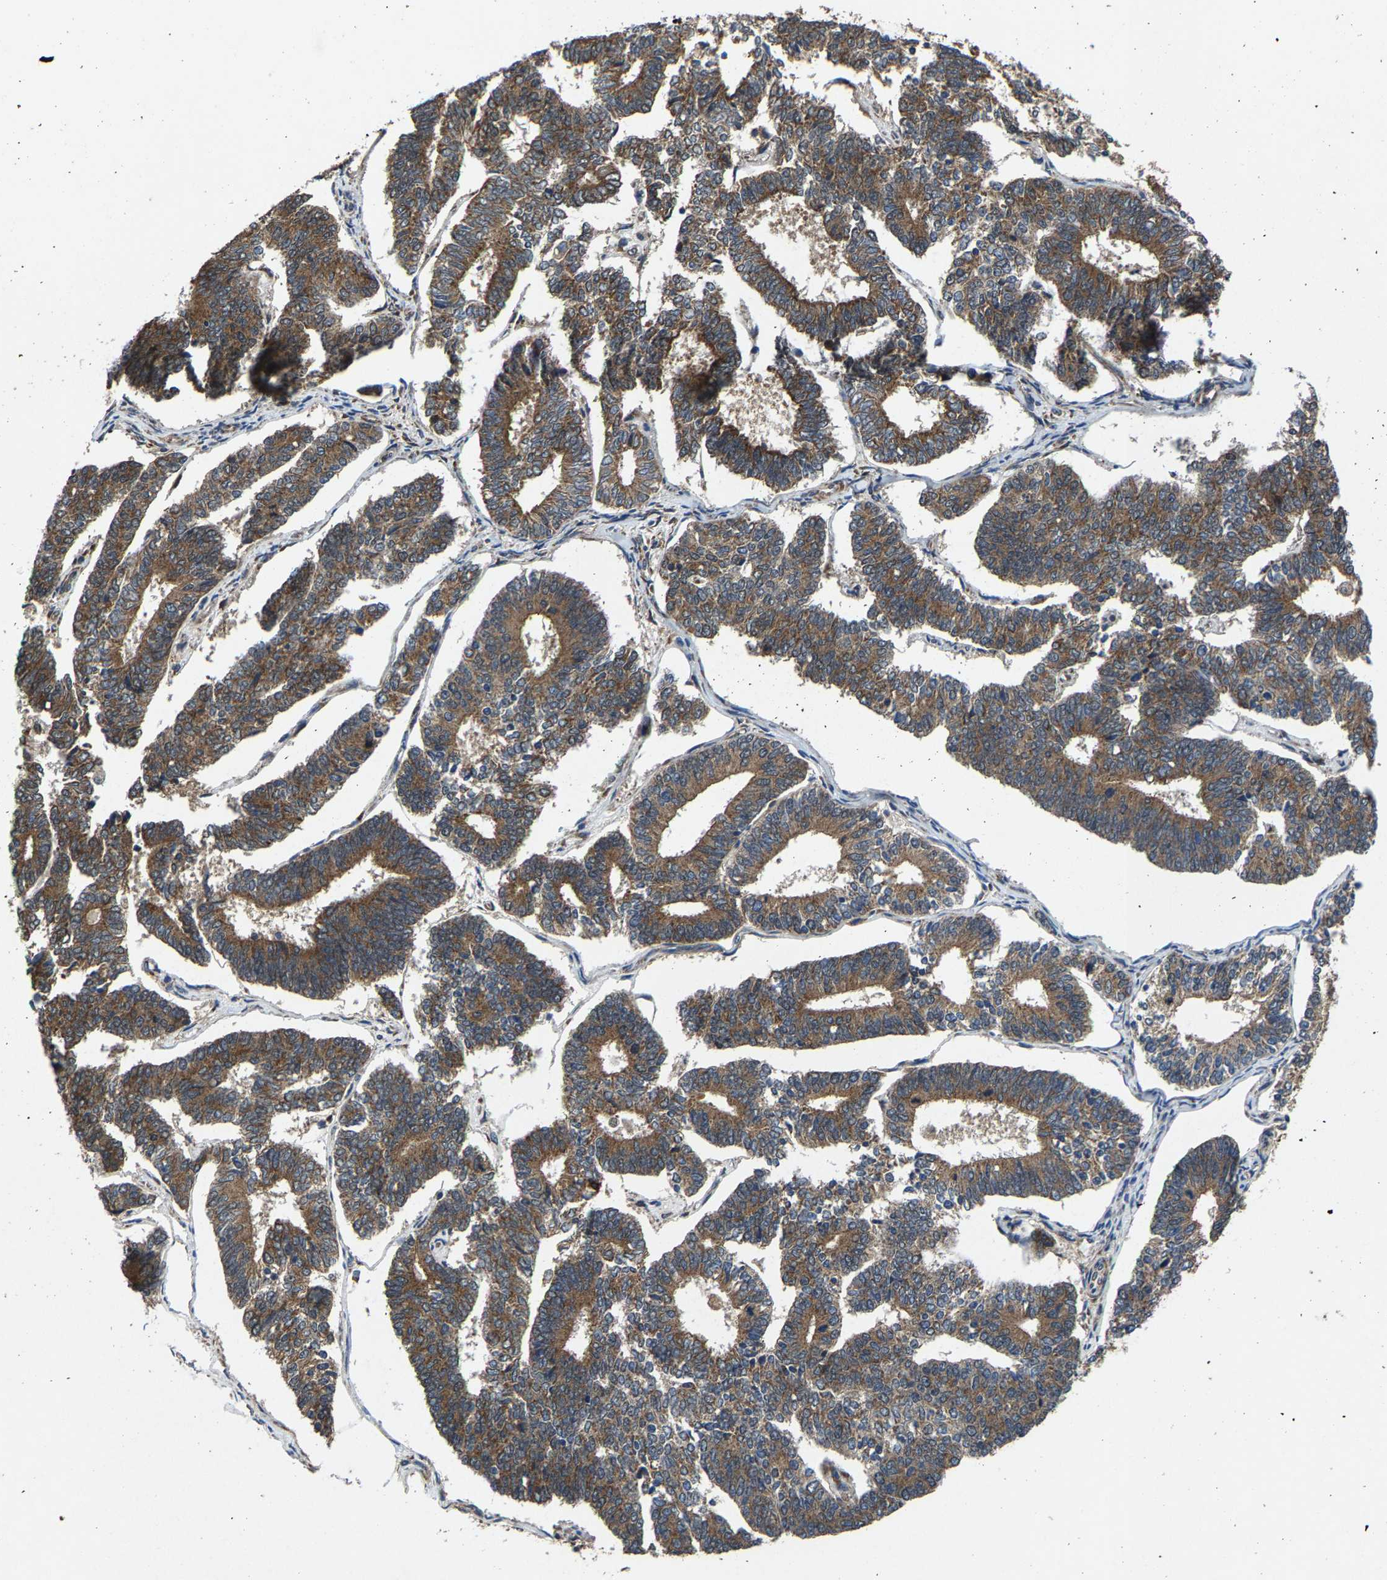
{"staining": {"intensity": "moderate", "quantity": ">75%", "location": "cytoplasmic/membranous"}, "tissue": "endometrial cancer", "cell_type": "Tumor cells", "image_type": "cancer", "snomed": [{"axis": "morphology", "description": "Adenocarcinoma, NOS"}, {"axis": "topography", "description": "Endometrium"}], "caption": "Protein expression analysis of human adenocarcinoma (endometrial) reveals moderate cytoplasmic/membranous expression in about >75% of tumor cells.", "gene": "PDP1", "patient": {"sex": "female", "age": 70}}